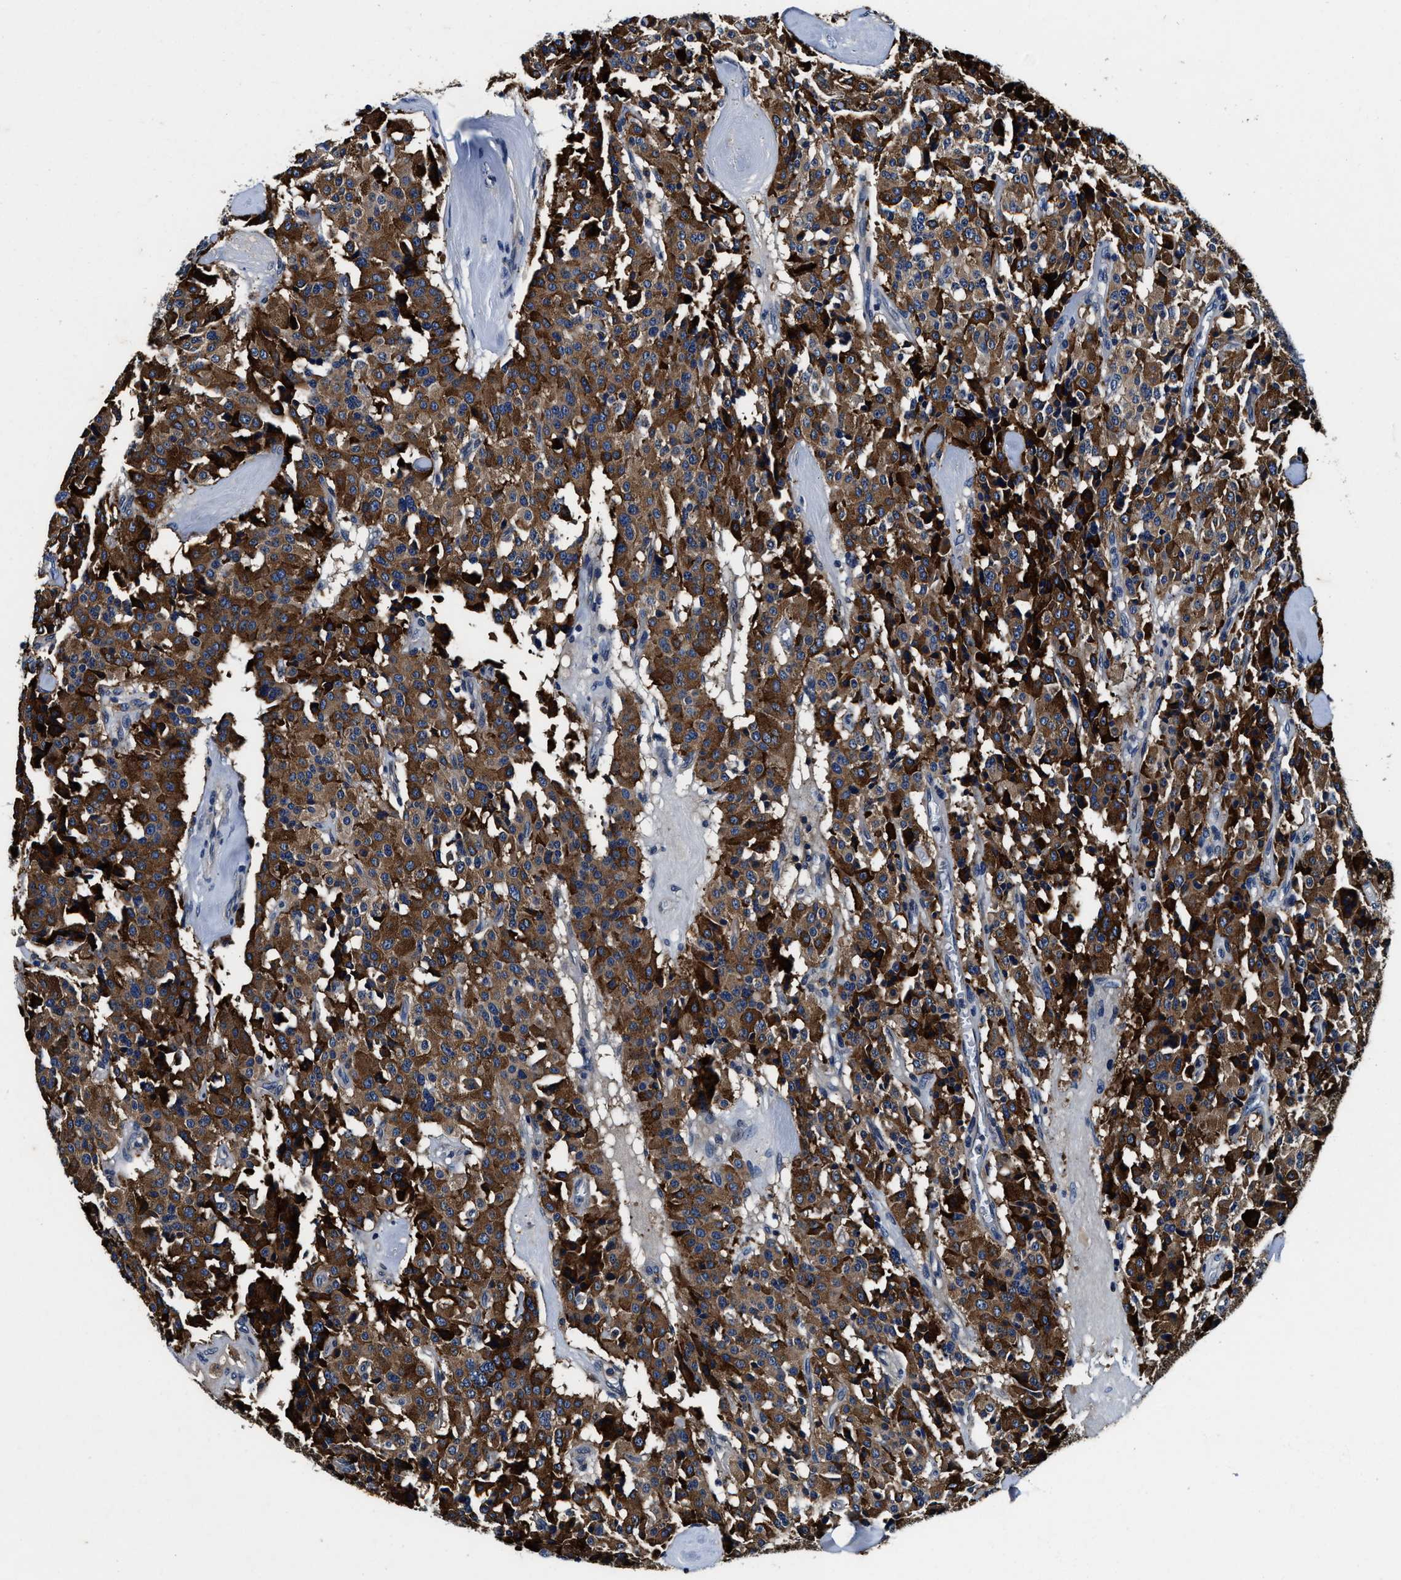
{"staining": {"intensity": "strong", "quantity": ">75%", "location": "cytoplasmic/membranous"}, "tissue": "carcinoid", "cell_type": "Tumor cells", "image_type": "cancer", "snomed": [{"axis": "morphology", "description": "Carcinoid, malignant, NOS"}, {"axis": "topography", "description": "Lung"}], "caption": "This is an image of immunohistochemistry staining of carcinoid (malignant), which shows strong staining in the cytoplasmic/membranous of tumor cells.", "gene": "PI4KB", "patient": {"sex": "male", "age": 30}}